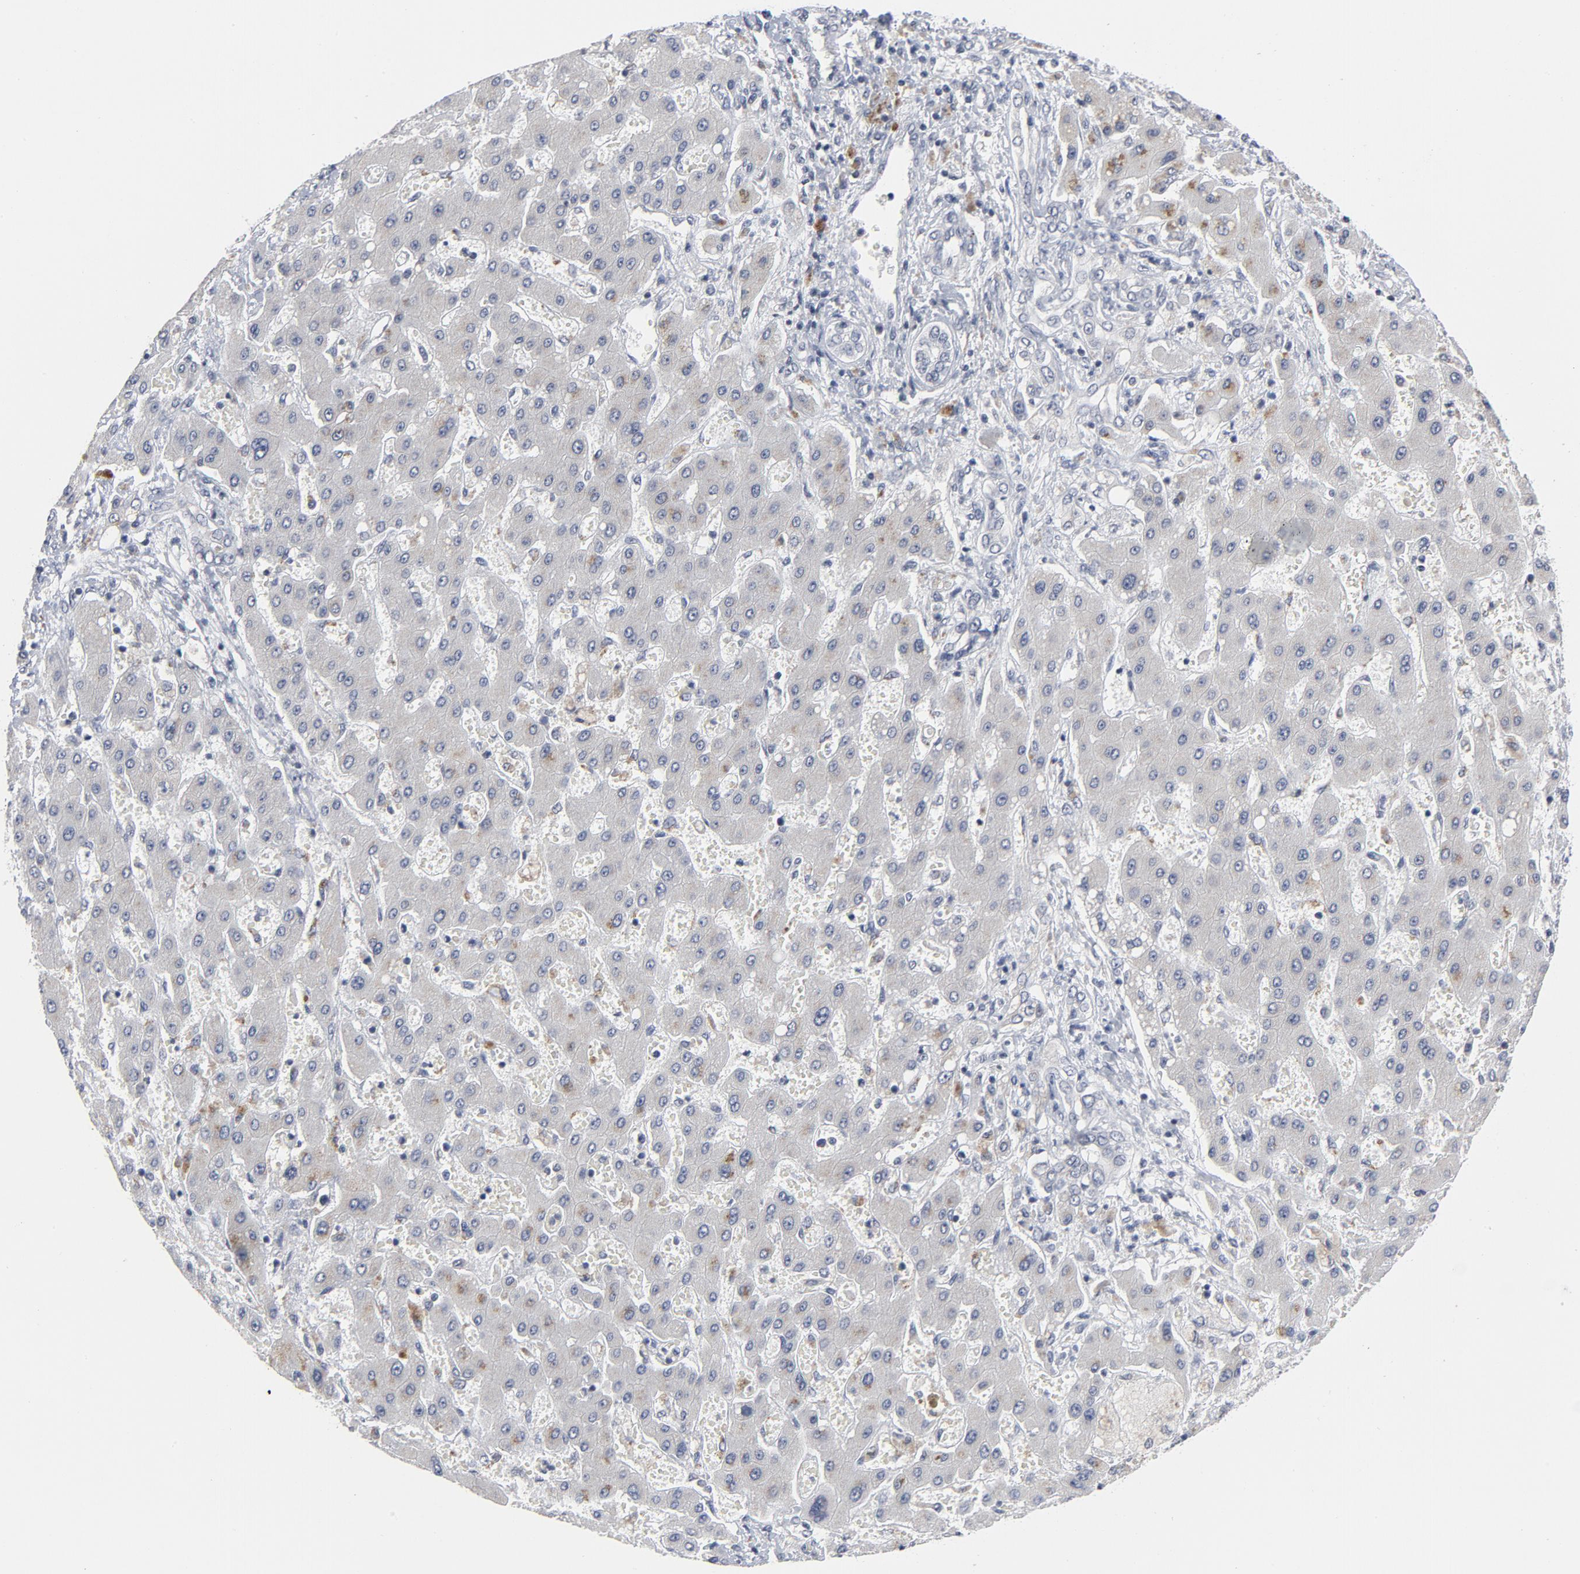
{"staining": {"intensity": "negative", "quantity": "none", "location": "none"}, "tissue": "liver cancer", "cell_type": "Tumor cells", "image_type": "cancer", "snomed": [{"axis": "morphology", "description": "Cholangiocarcinoma"}, {"axis": "topography", "description": "Liver"}], "caption": "Immunohistochemistry of liver cancer (cholangiocarcinoma) demonstrates no expression in tumor cells.", "gene": "GABPA", "patient": {"sex": "male", "age": 50}}